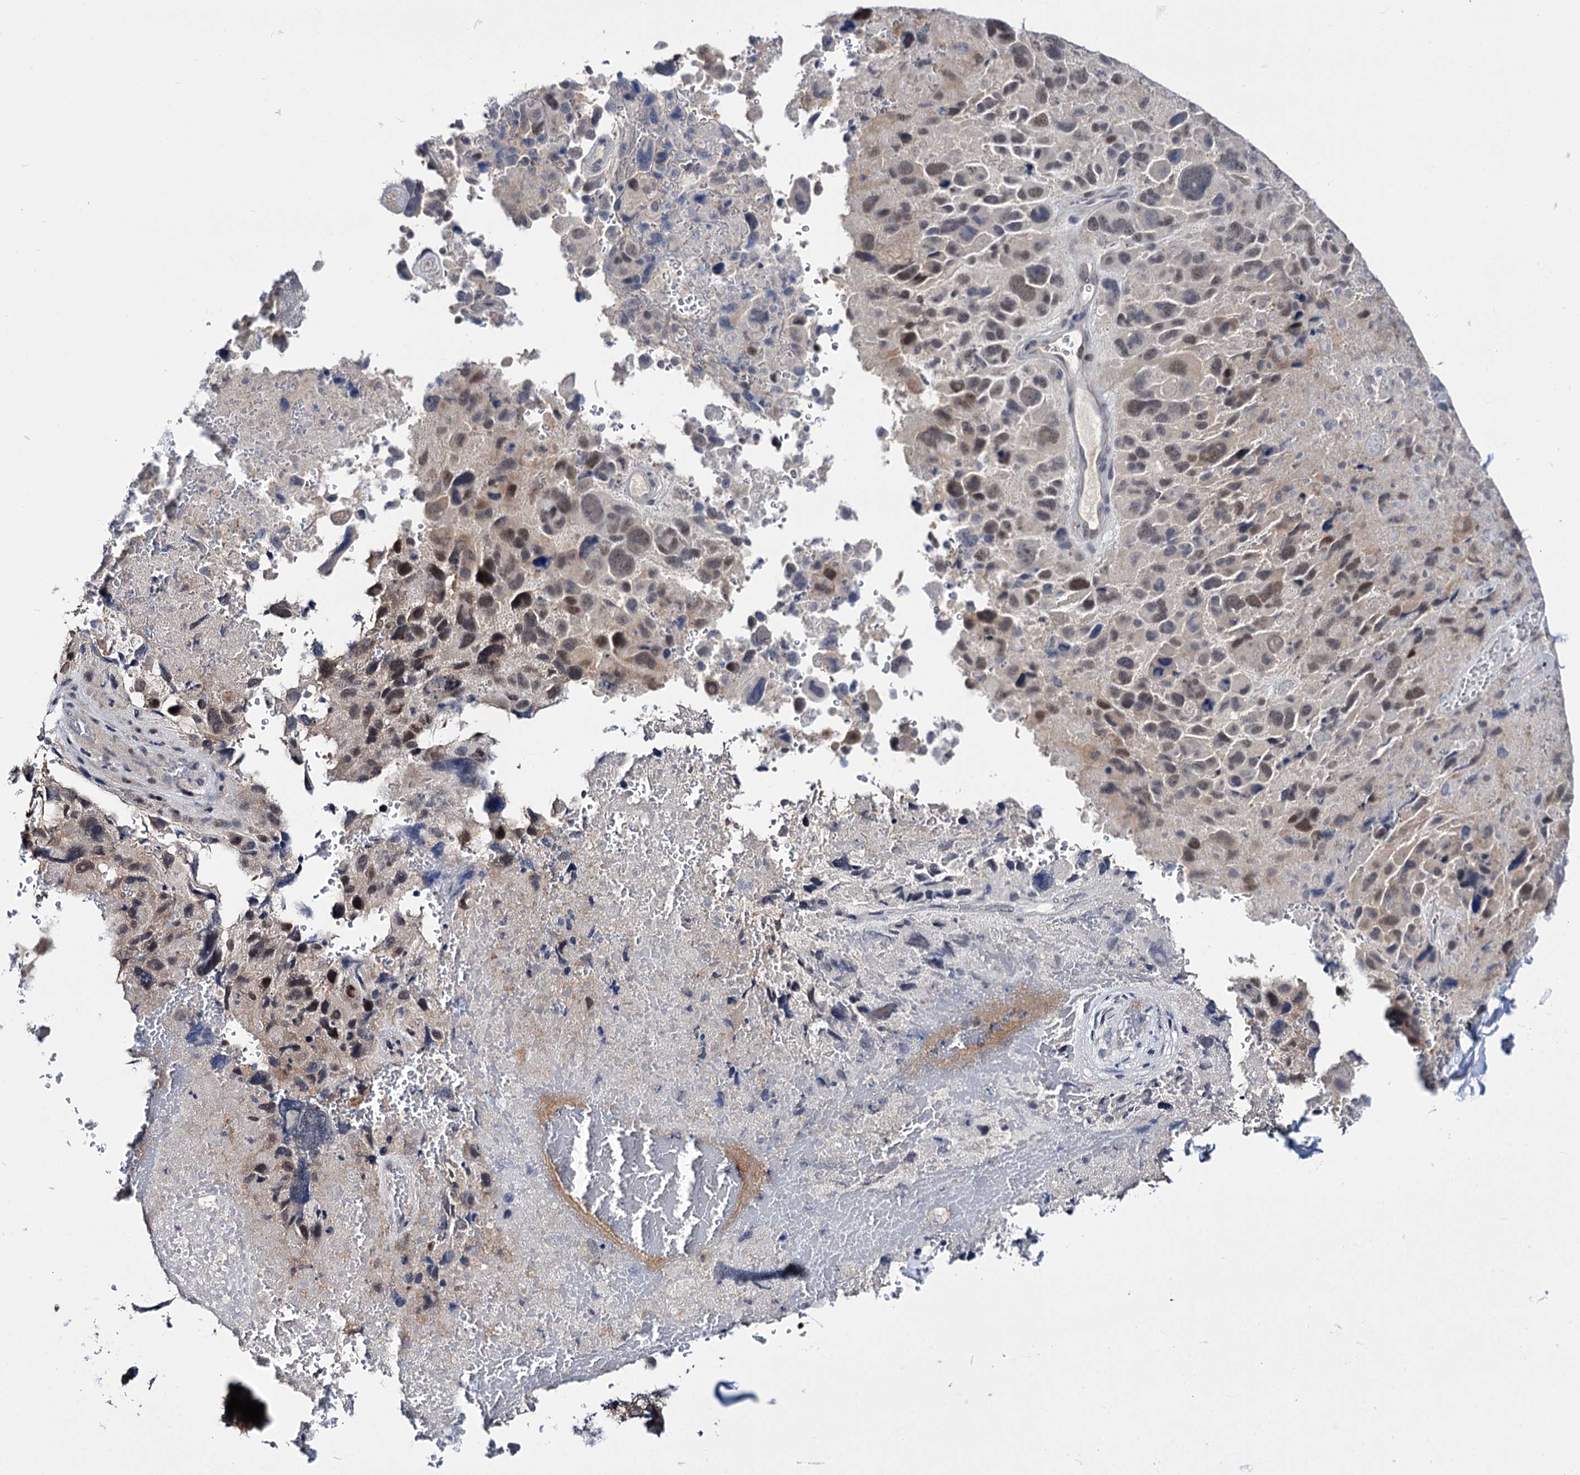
{"staining": {"intensity": "moderate", "quantity": "<25%", "location": "nuclear"}, "tissue": "lung cancer", "cell_type": "Tumor cells", "image_type": "cancer", "snomed": [{"axis": "morphology", "description": "Adenocarcinoma, NOS"}, {"axis": "topography", "description": "Lung"}], "caption": "There is low levels of moderate nuclear staining in tumor cells of lung cancer (adenocarcinoma), as demonstrated by immunohistochemical staining (brown color).", "gene": "NEK10", "patient": {"sex": "male", "age": 67}}